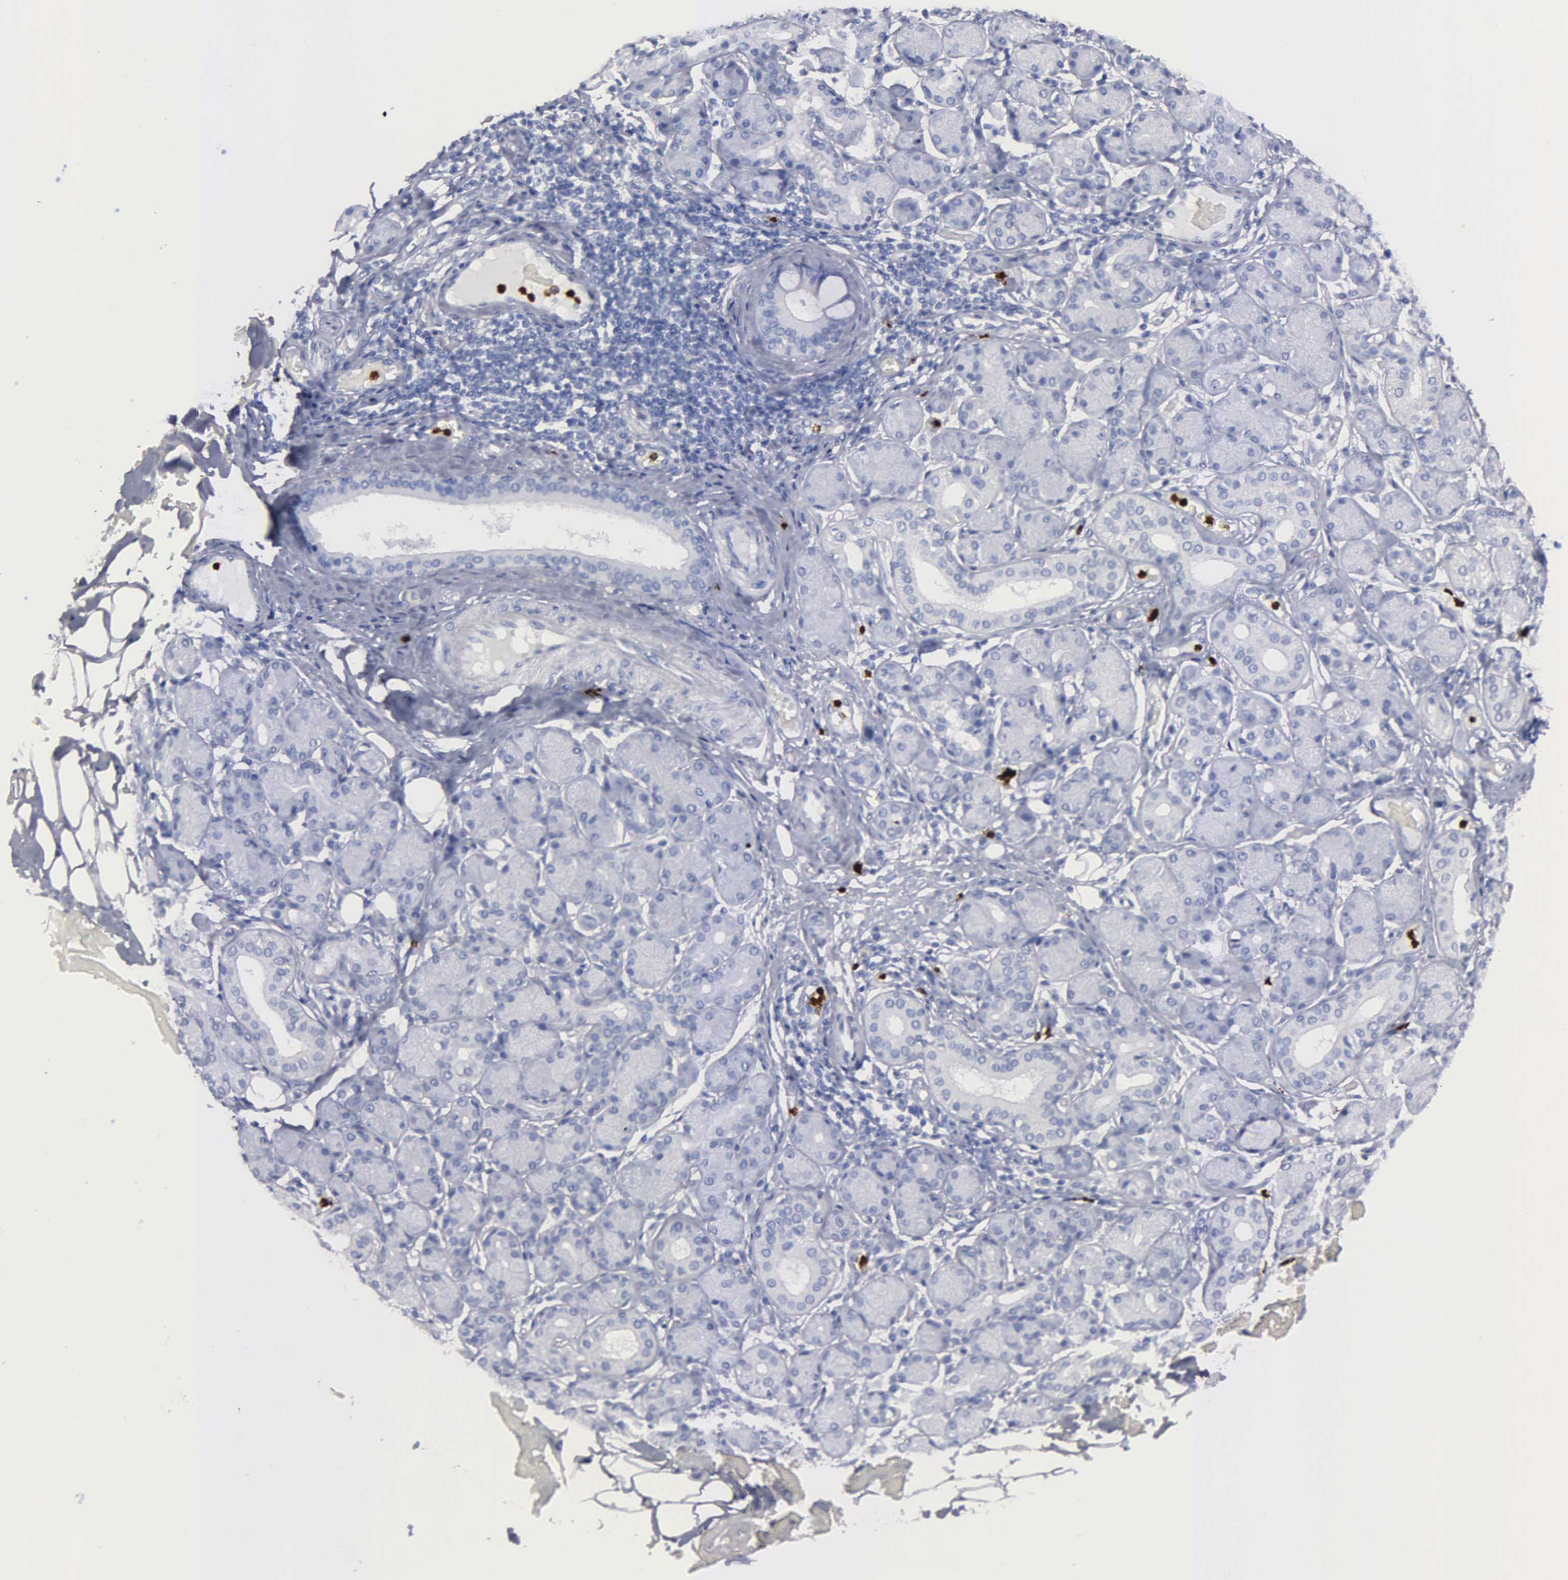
{"staining": {"intensity": "negative", "quantity": "none", "location": "none"}, "tissue": "salivary gland", "cell_type": "Glandular cells", "image_type": "normal", "snomed": [{"axis": "morphology", "description": "Normal tissue, NOS"}, {"axis": "topography", "description": "Salivary gland"}, {"axis": "topography", "description": "Peripheral nerve tissue"}], "caption": "A histopathology image of human salivary gland is negative for staining in glandular cells. Nuclei are stained in blue.", "gene": "CTSG", "patient": {"sex": "male", "age": 62}}